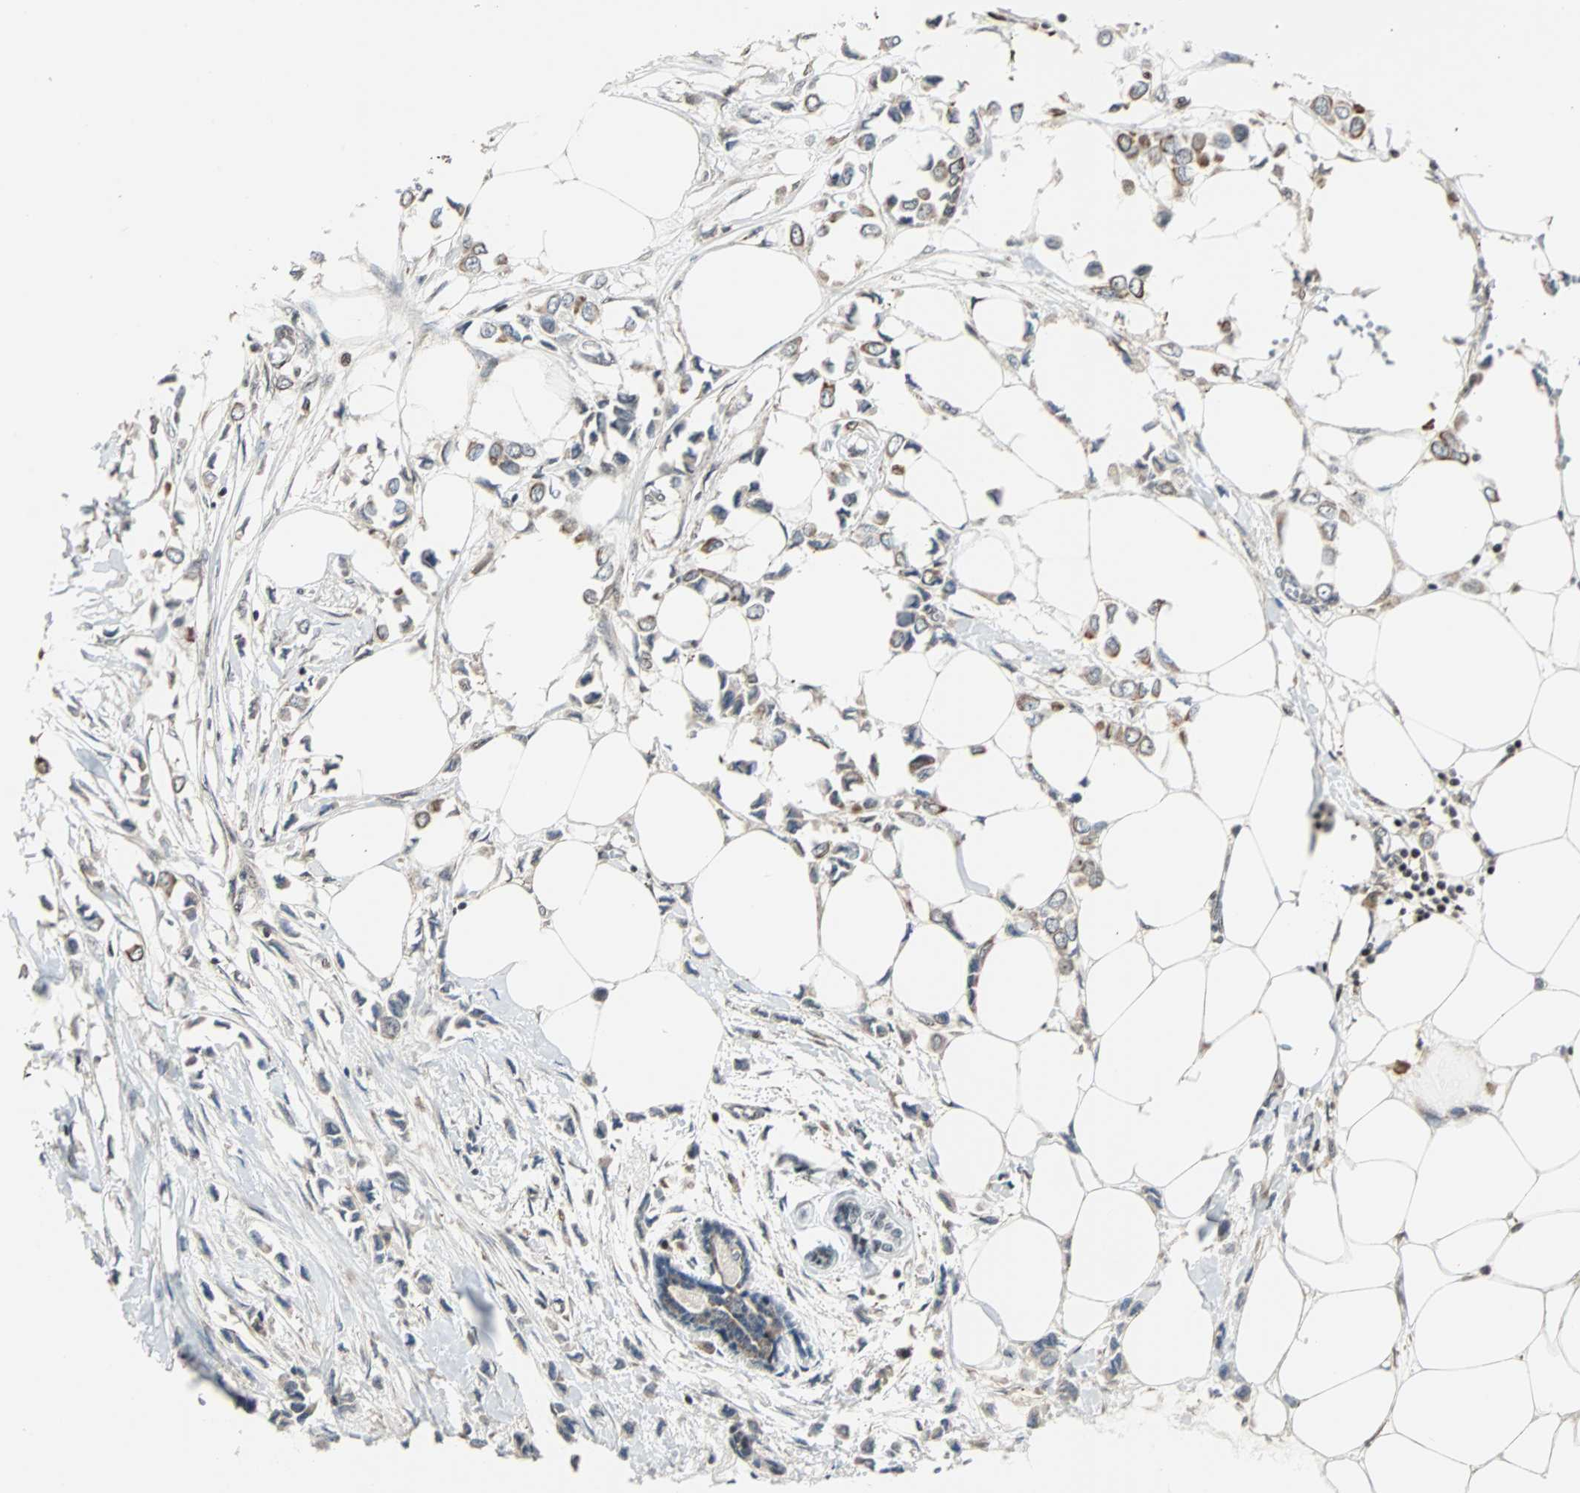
{"staining": {"intensity": "weak", "quantity": ">75%", "location": "cytoplasmic/membranous"}, "tissue": "breast cancer", "cell_type": "Tumor cells", "image_type": "cancer", "snomed": [{"axis": "morphology", "description": "Lobular carcinoma"}, {"axis": "topography", "description": "Breast"}], "caption": "Human breast cancer (lobular carcinoma) stained for a protein (brown) demonstrates weak cytoplasmic/membranous positive positivity in approximately >75% of tumor cells.", "gene": "TERF2IP", "patient": {"sex": "female", "age": 51}}